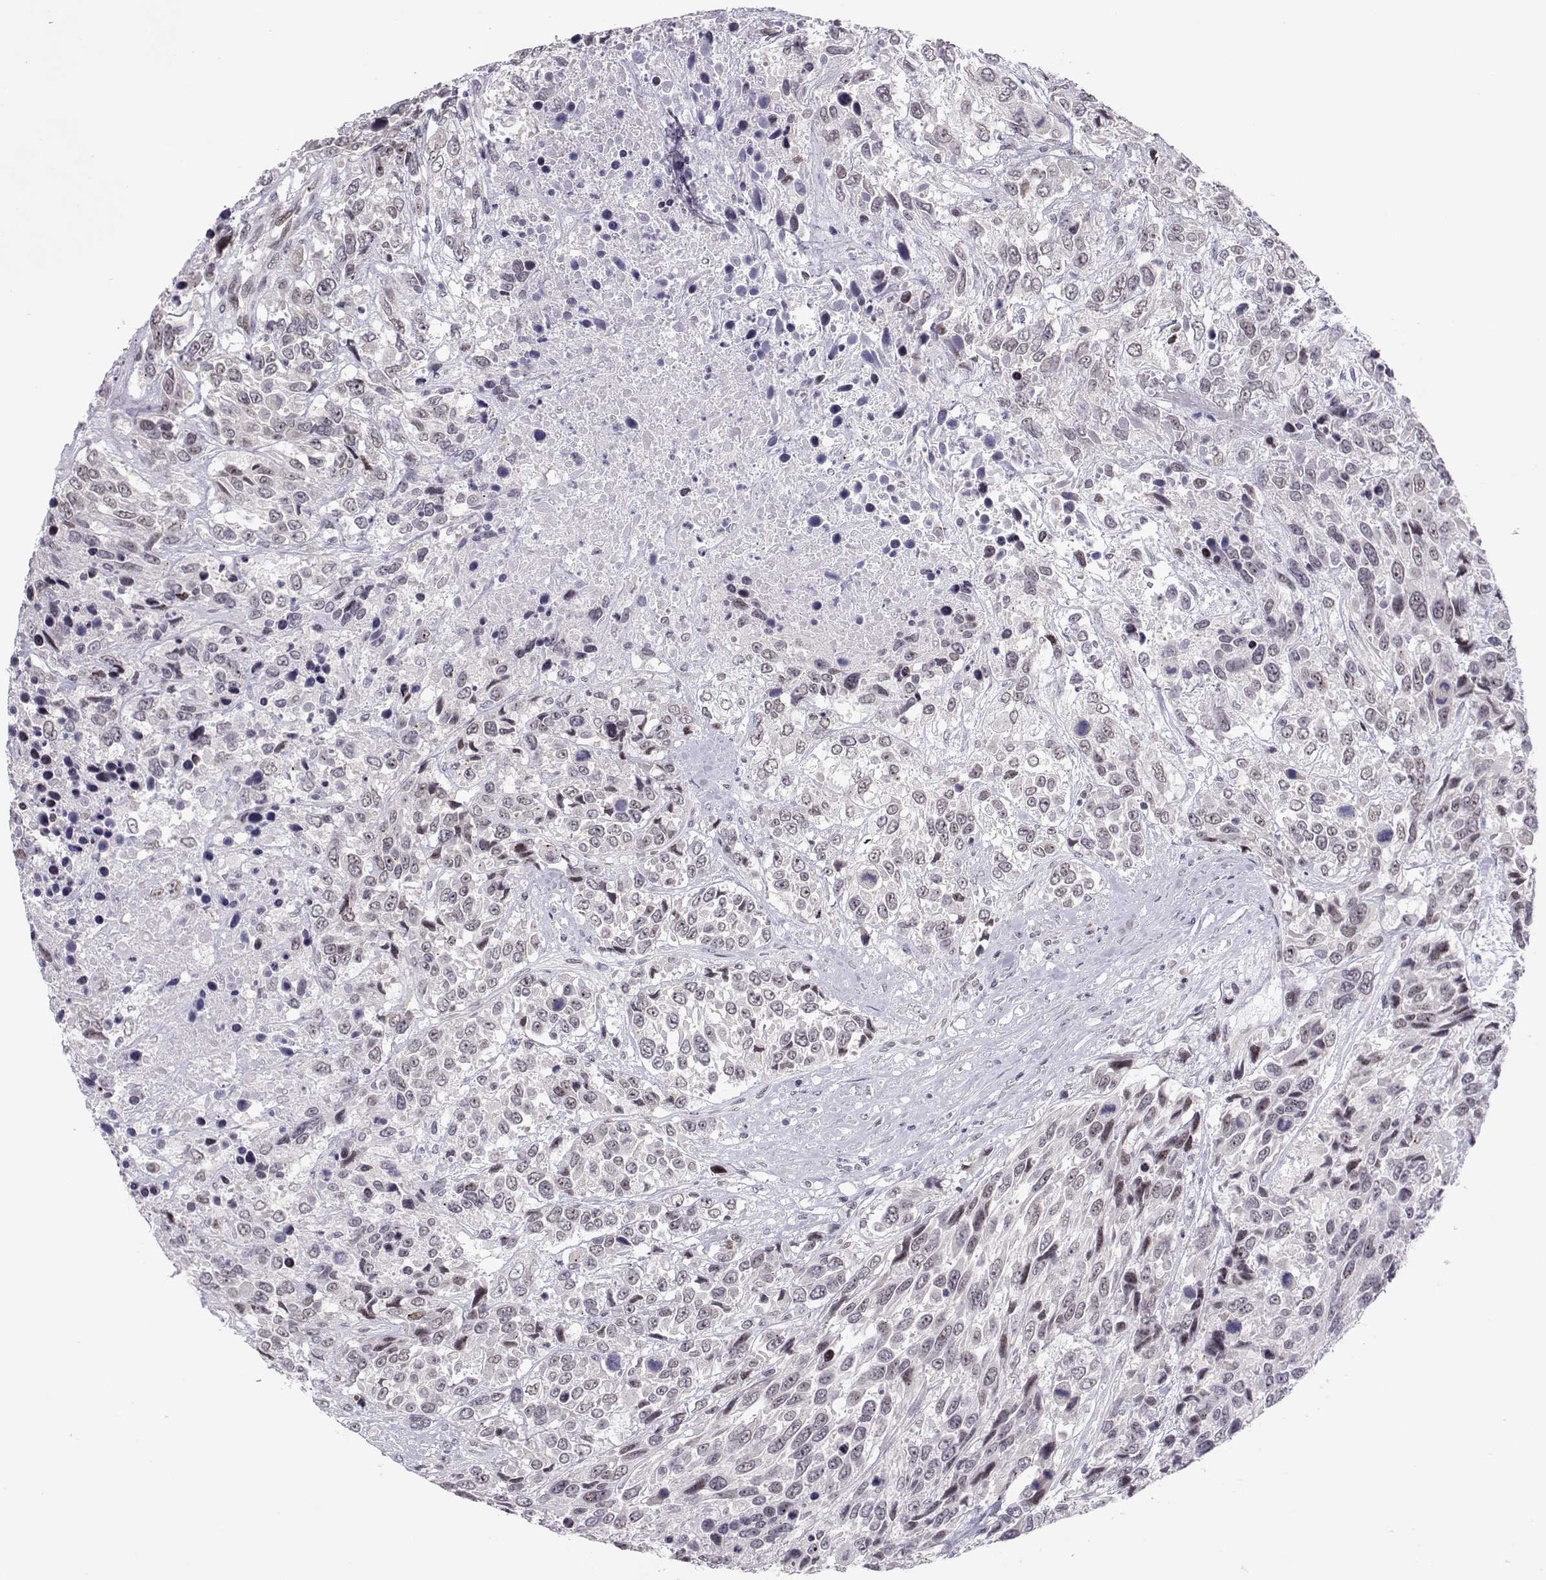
{"staining": {"intensity": "weak", "quantity": "<25%", "location": "nuclear"}, "tissue": "urothelial cancer", "cell_type": "Tumor cells", "image_type": "cancer", "snomed": [{"axis": "morphology", "description": "Urothelial carcinoma, High grade"}, {"axis": "topography", "description": "Urinary bladder"}], "caption": "Human high-grade urothelial carcinoma stained for a protein using immunohistochemistry reveals no expression in tumor cells.", "gene": "SIX6", "patient": {"sex": "female", "age": 70}}